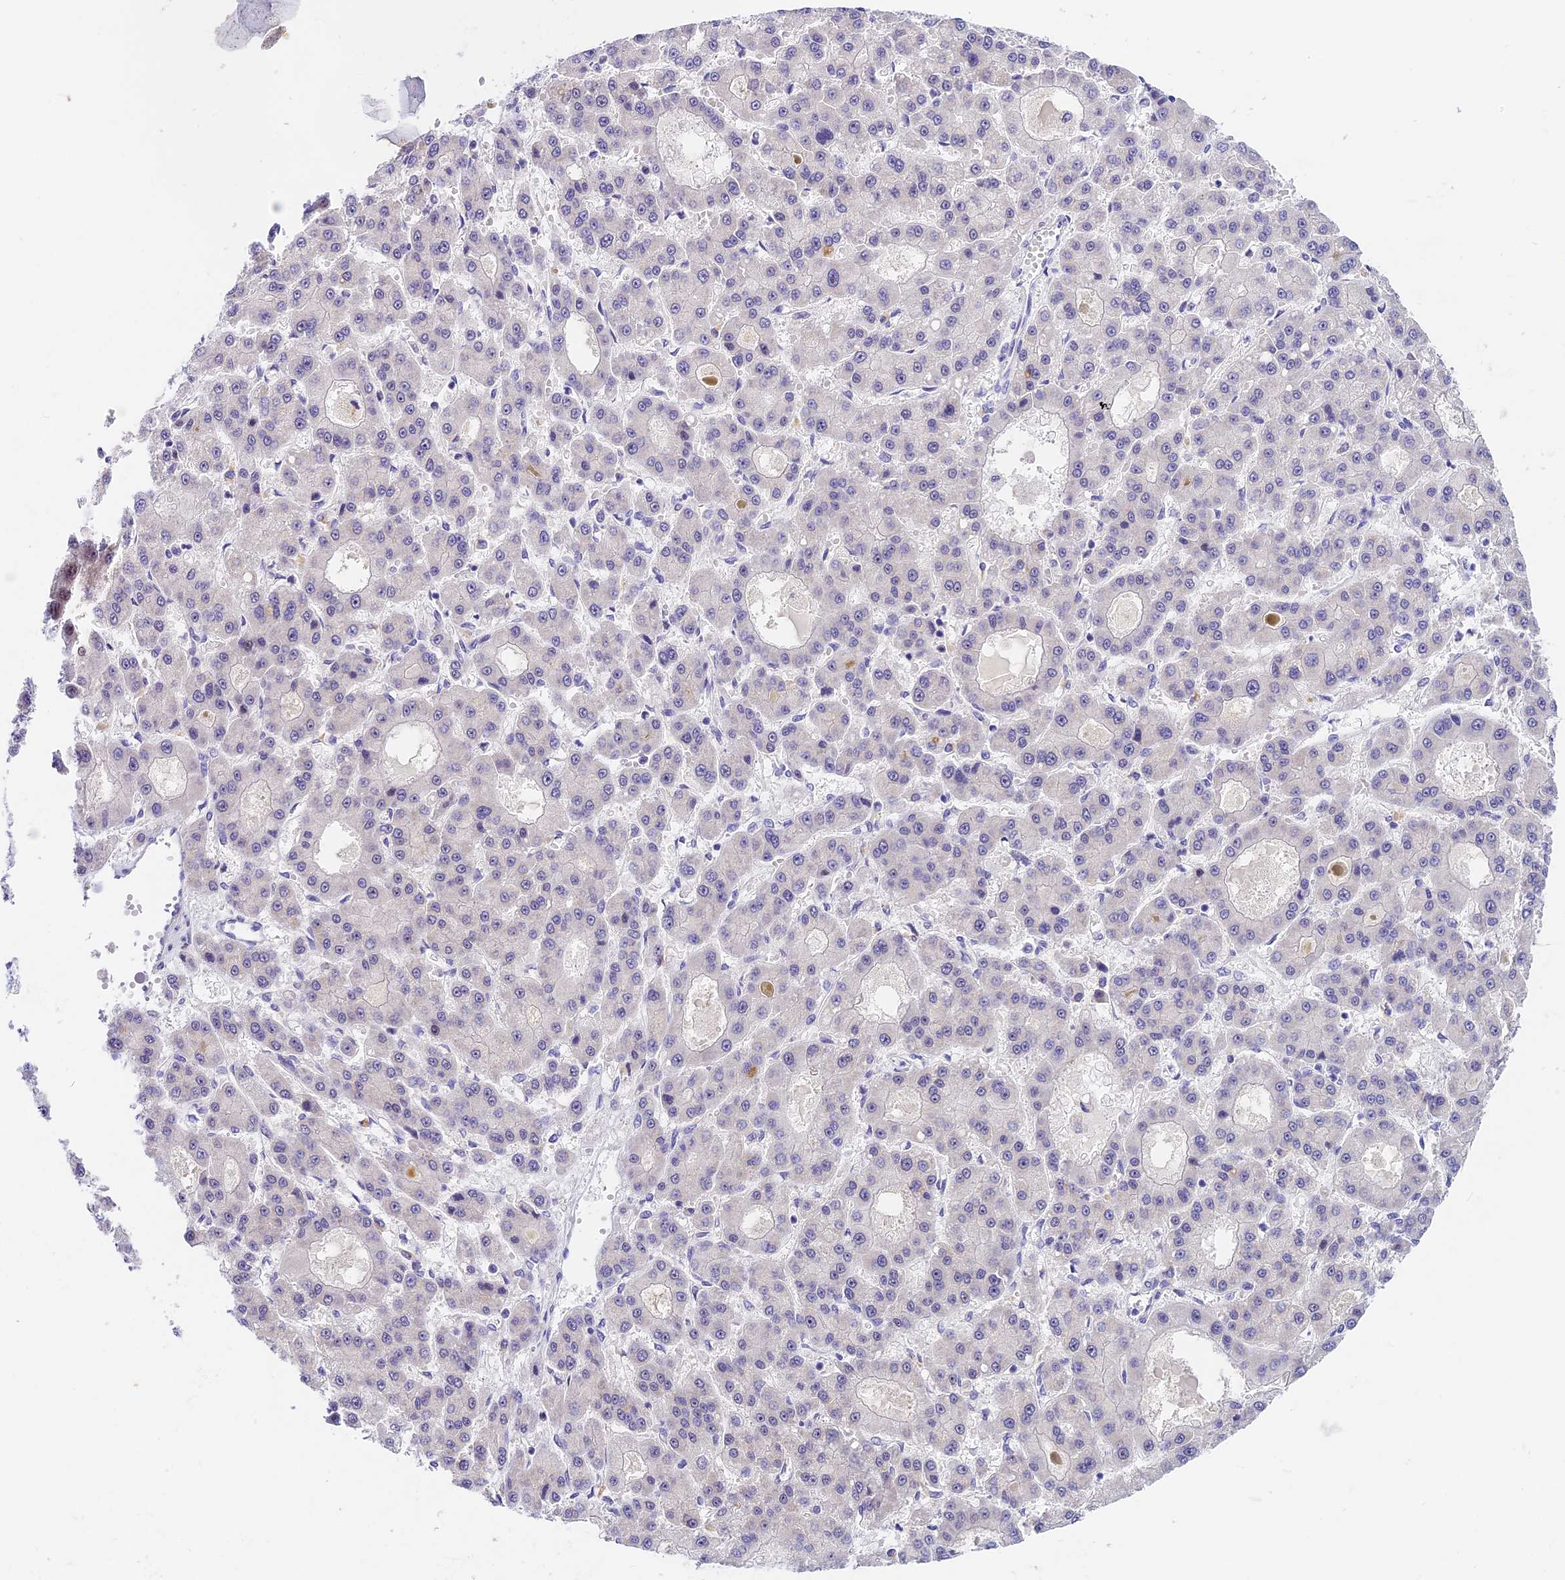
{"staining": {"intensity": "negative", "quantity": "none", "location": "none"}, "tissue": "liver cancer", "cell_type": "Tumor cells", "image_type": "cancer", "snomed": [{"axis": "morphology", "description": "Carcinoma, Hepatocellular, NOS"}, {"axis": "topography", "description": "Liver"}], "caption": "High power microscopy histopathology image of an immunohistochemistry micrograph of liver hepatocellular carcinoma, revealing no significant staining in tumor cells. (DAB (3,3'-diaminobenzidine) IHC visualized using brightfield microscopy, high magnification).", "gene": "MIDN", "patient": {"sex": "male", "age": 70}}